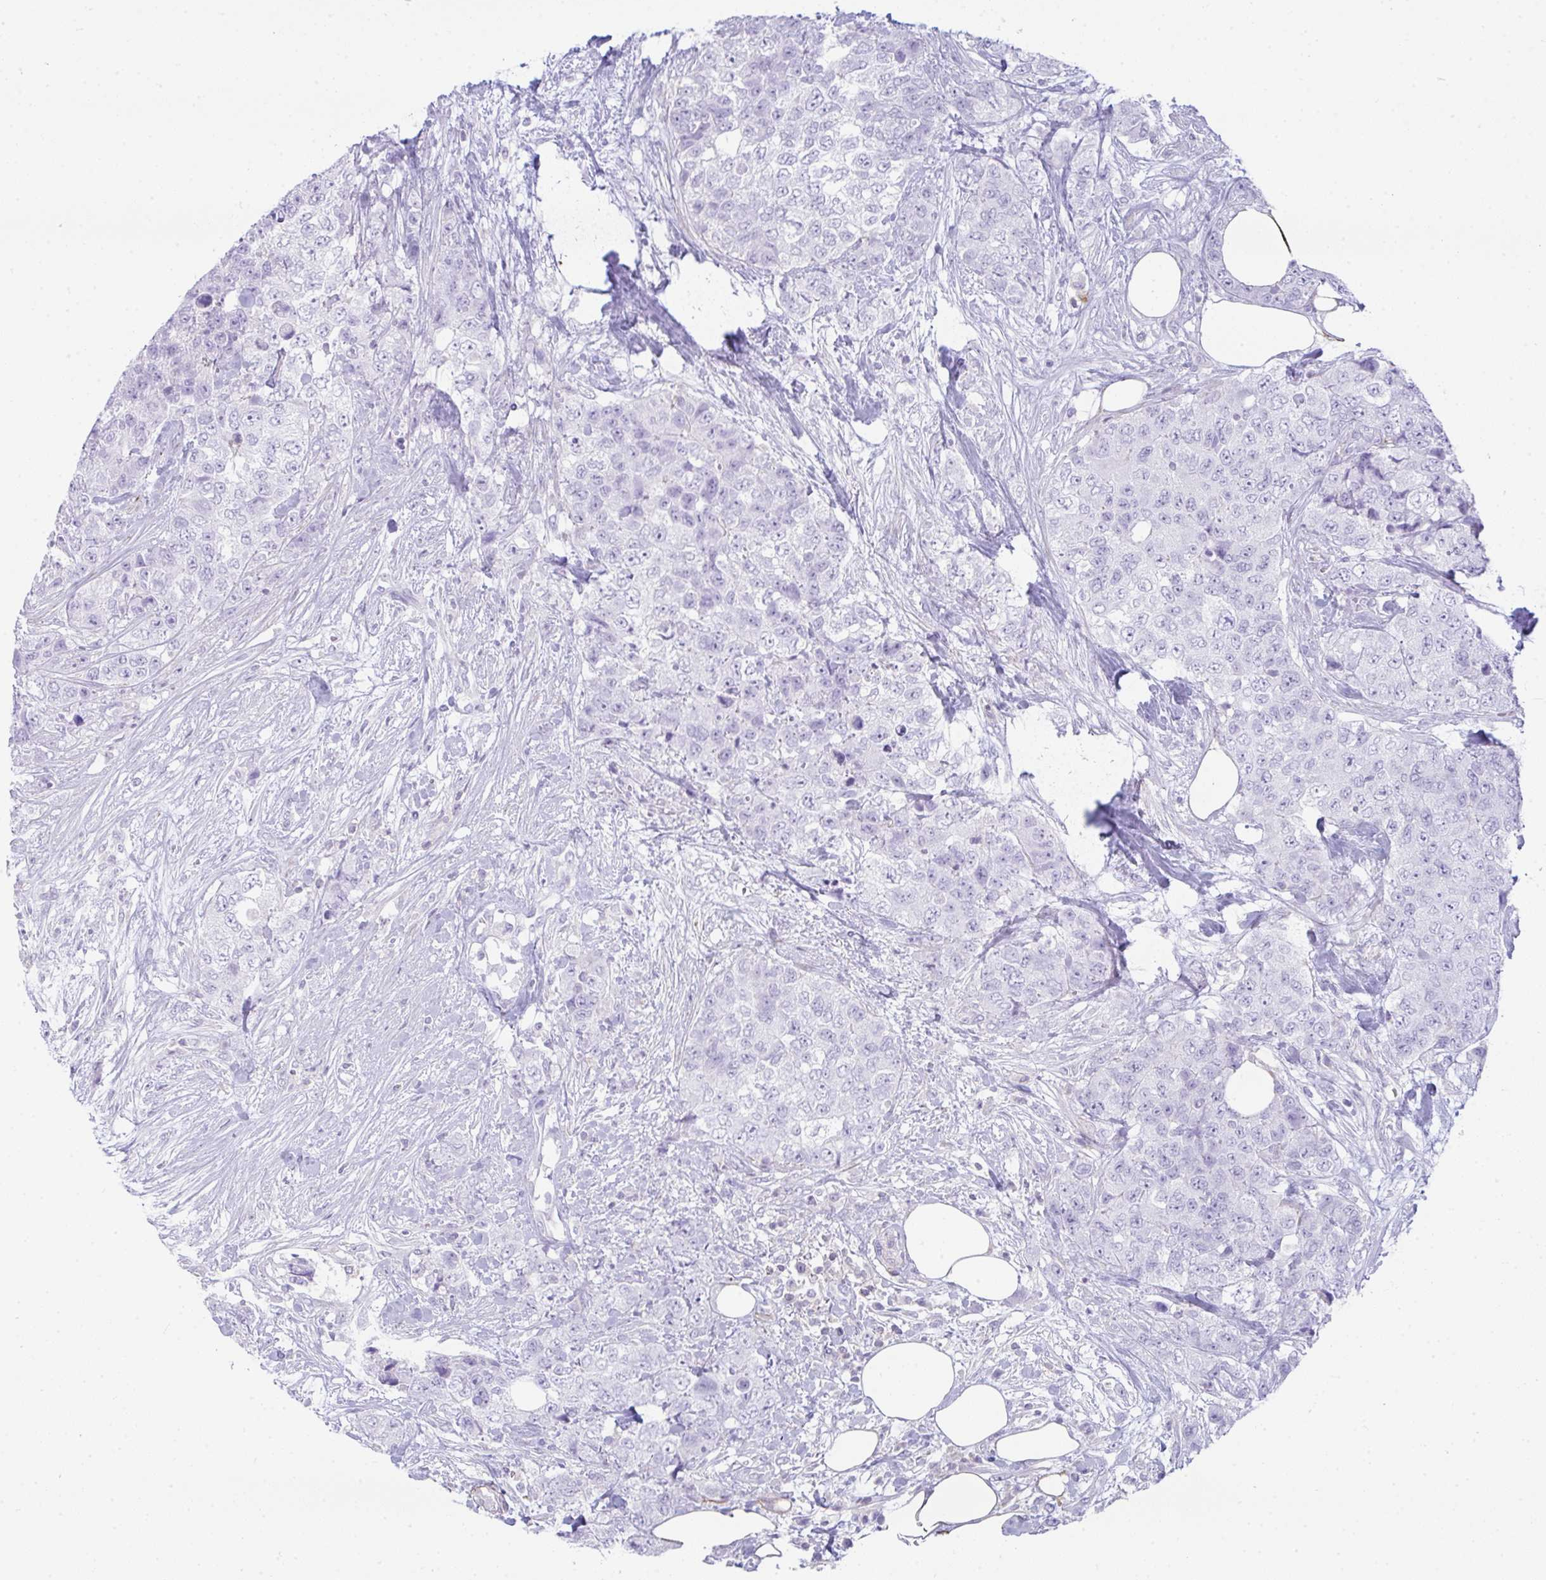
{"staining": {"intensity": "negative", "quantity": "none", "location": "none"}, "tissue": "urothelial cancer", "cell_type": "Tumor cells", "image_type": "cancer", "snomed": [{"axis": "morphology", "description": "Urothelial carcinoma, High grade"}, {"axis": "topography", "description": "Urinary bladder"}], "caption": "High-grade urothelial carcinoma was stained to show a protein in brown. There is no significant expression in tumor cells.", "gene": "CDRT15", "patient": {"sex": "female", "age": 78}}